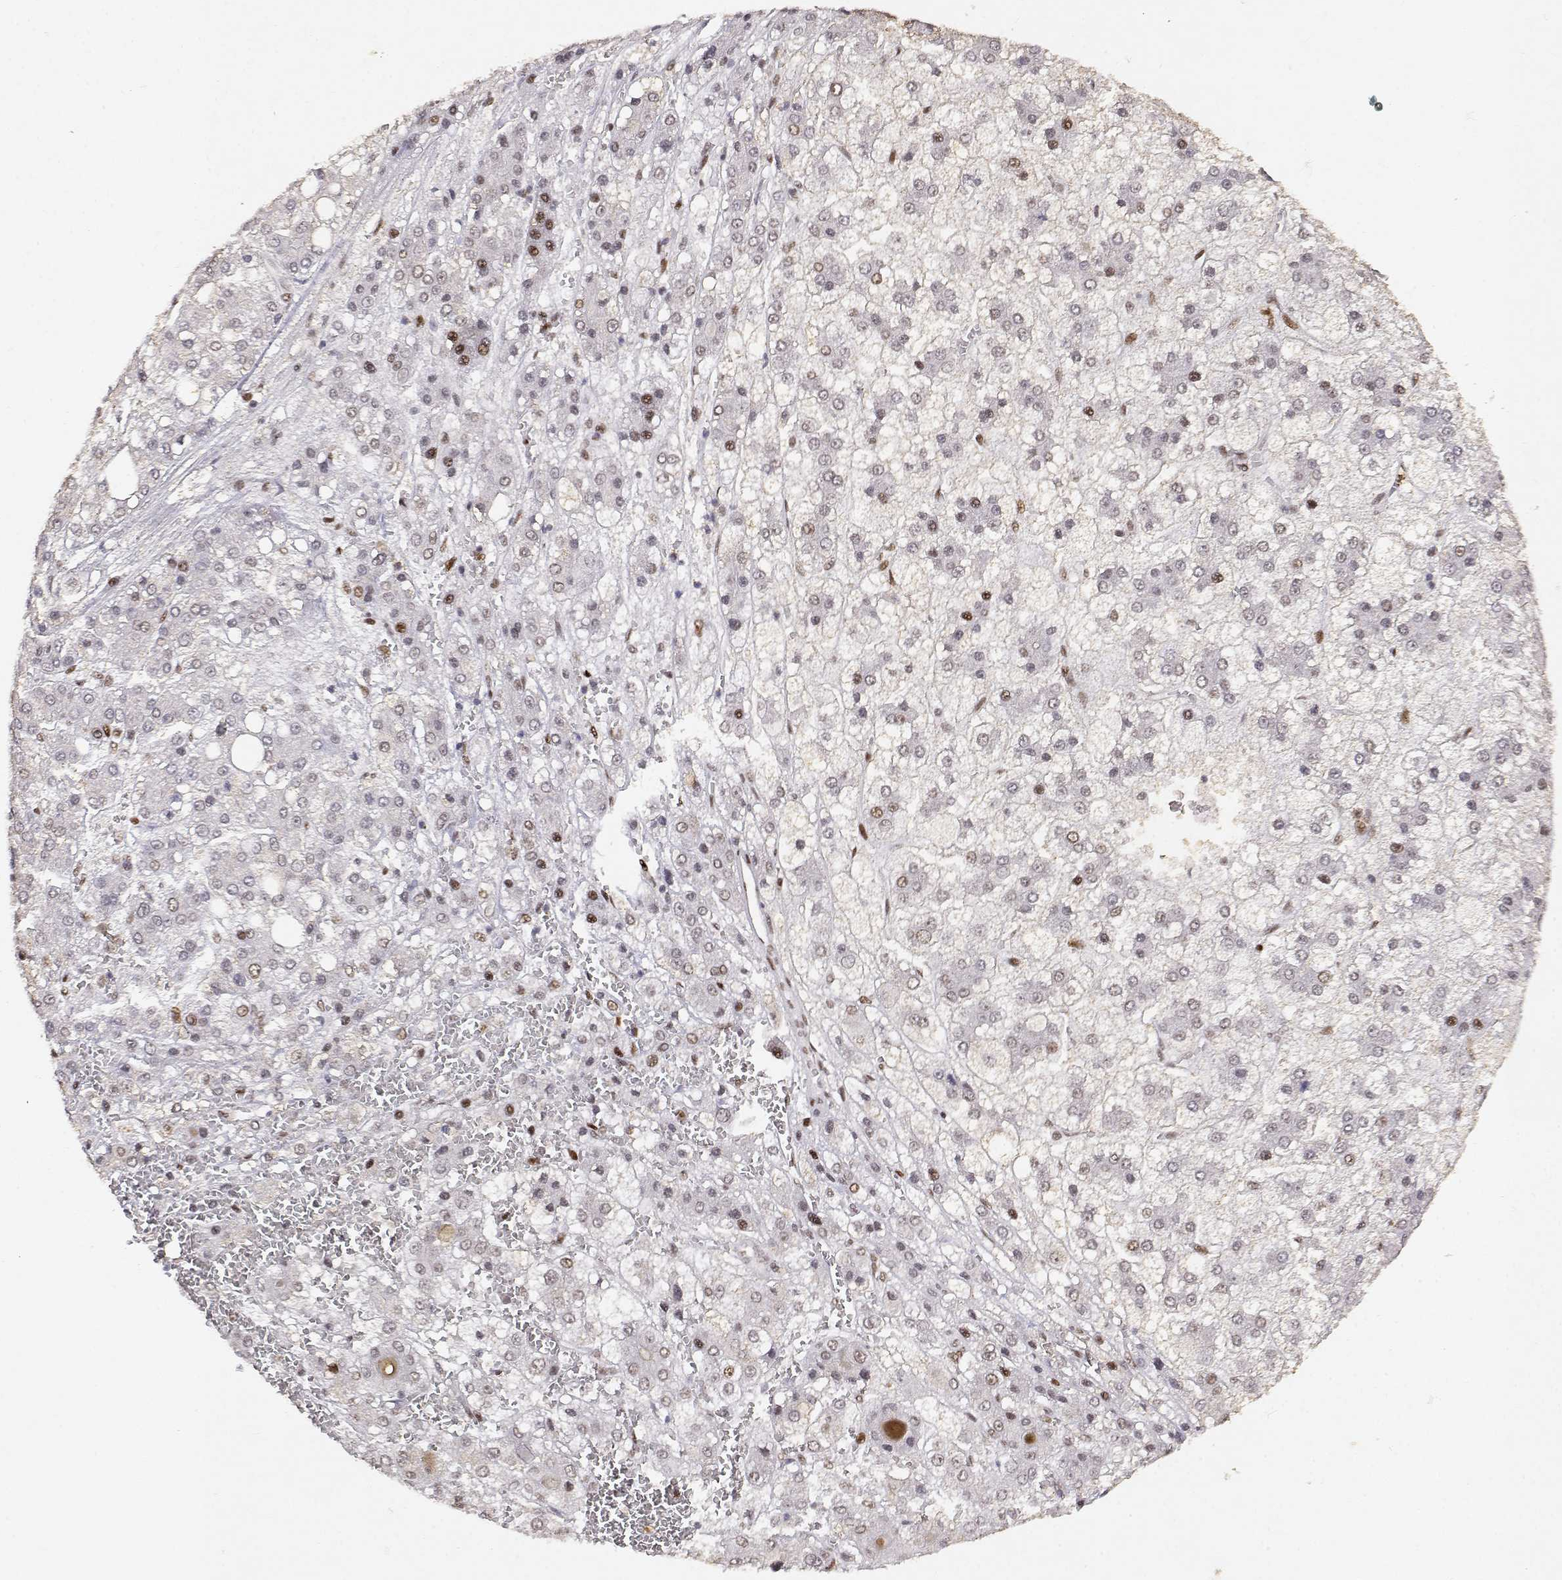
{"staining": {"intensity": "weak", "quantity": "<25%", "location": "nuclear"}, "tissue": "liver cancer", "cell_type": "Tumor cells", "image_type": "cancer", "snomed": [{"axis": "morphology", "description": "Carcinoma, Hepatocellular, NOS"}, {"axis": "topography", "description": "Liver"}], "caption": "IHC histopathology image of liver hepatocellular carcinoma stained for a protein (brown), which shows no staining in tumor cells.", "gene": "RSF1", "patient": {"sex": "male", "age": 73}}